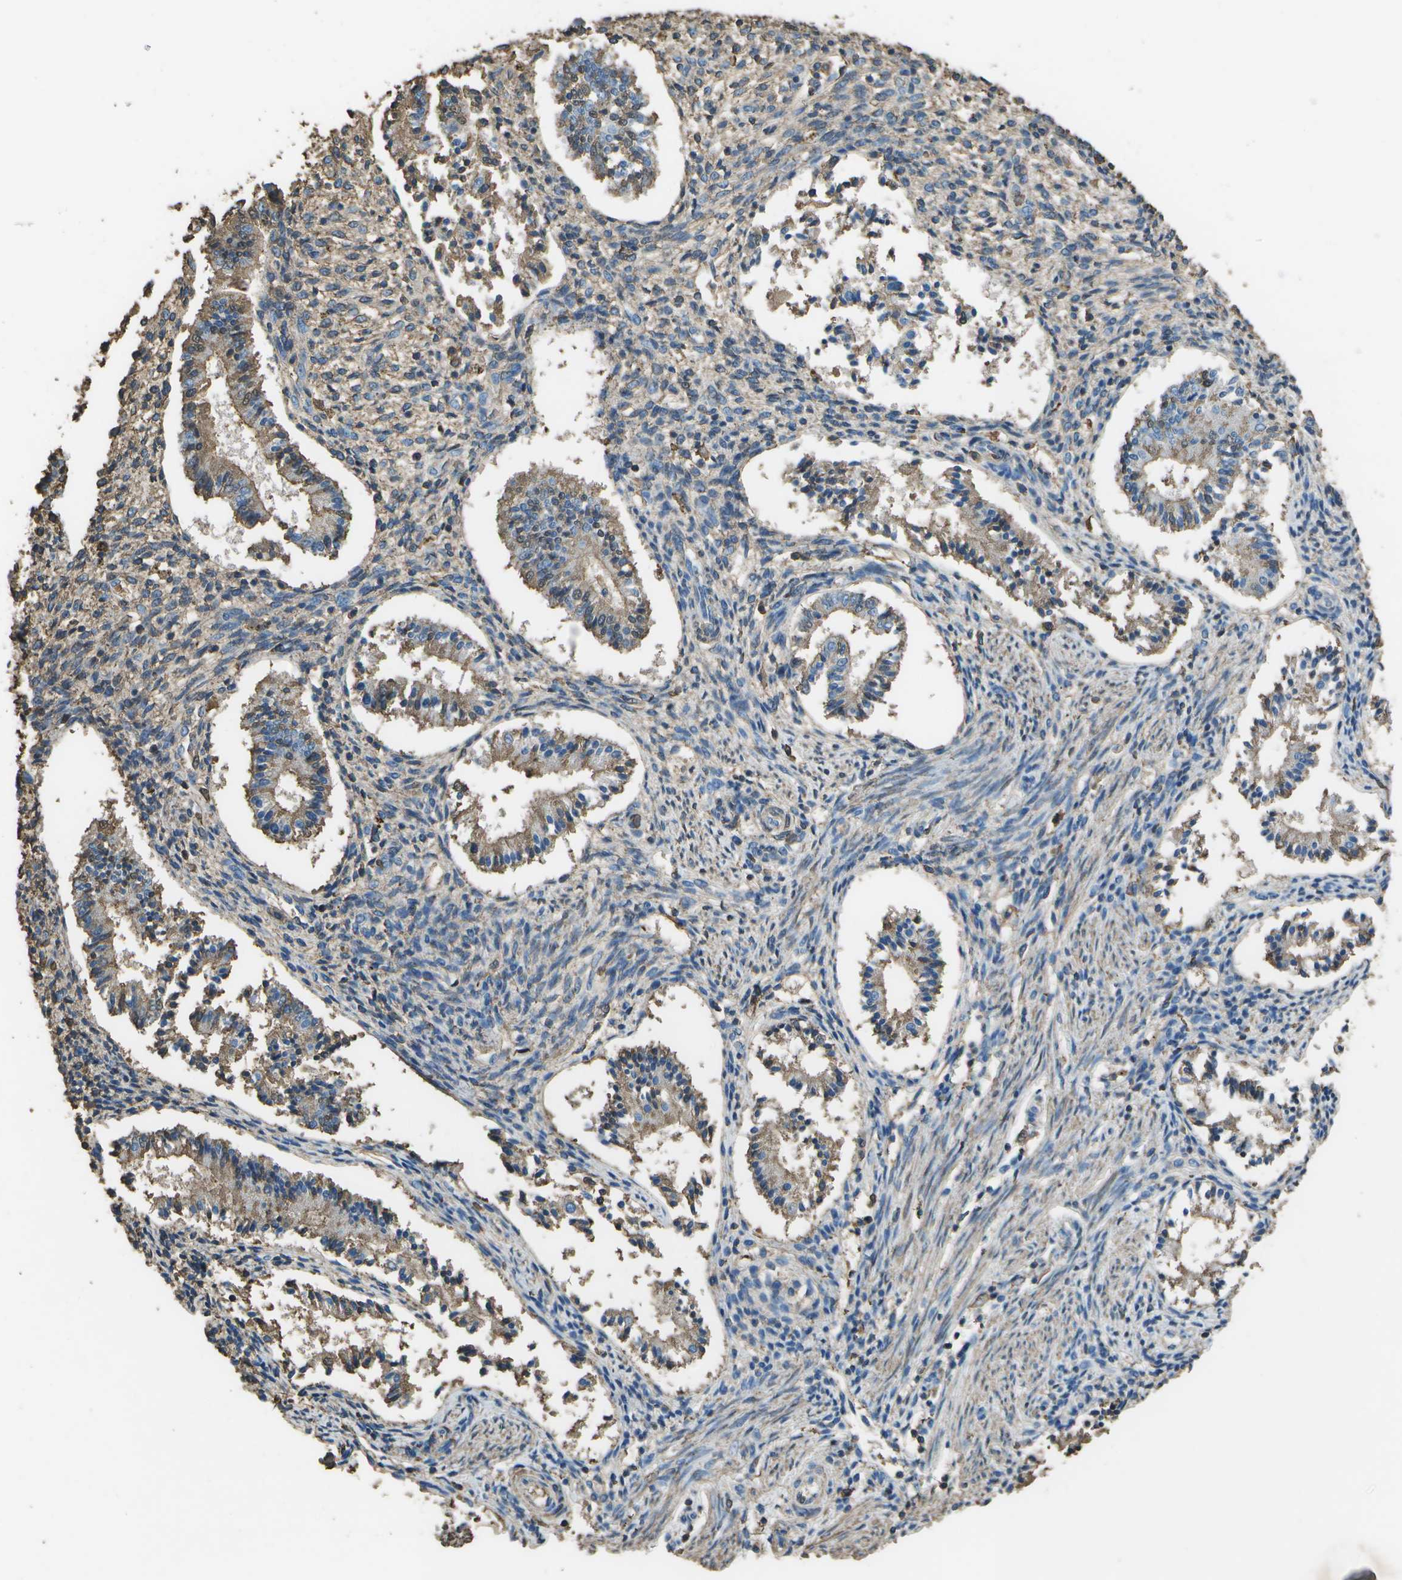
{"staining": {"intensity": "moderate", "quantity": "25%-75%", "location": "cytoplasmic/membranous"}, "tissue": "endometrium", "cell_type": "Cells in endometrial stroma", "image_type": "normal", "snomed": [{"axis": "morphology", "description": "Normal tissue, NOS"}, {"axis": "topography", "description": "Endometrium"}], "caption": "Benign endometrium displays moderate cytoplasmic/membranous positivity in approximately 25%-75% of cells in endometrial stroma, visualized by immunohistochemistry. The protein of interest is shown in brown color, while the nuclei are stained blue.", "gene": "CYP4F11", "patient": {"sex": "female", "age": 42}}